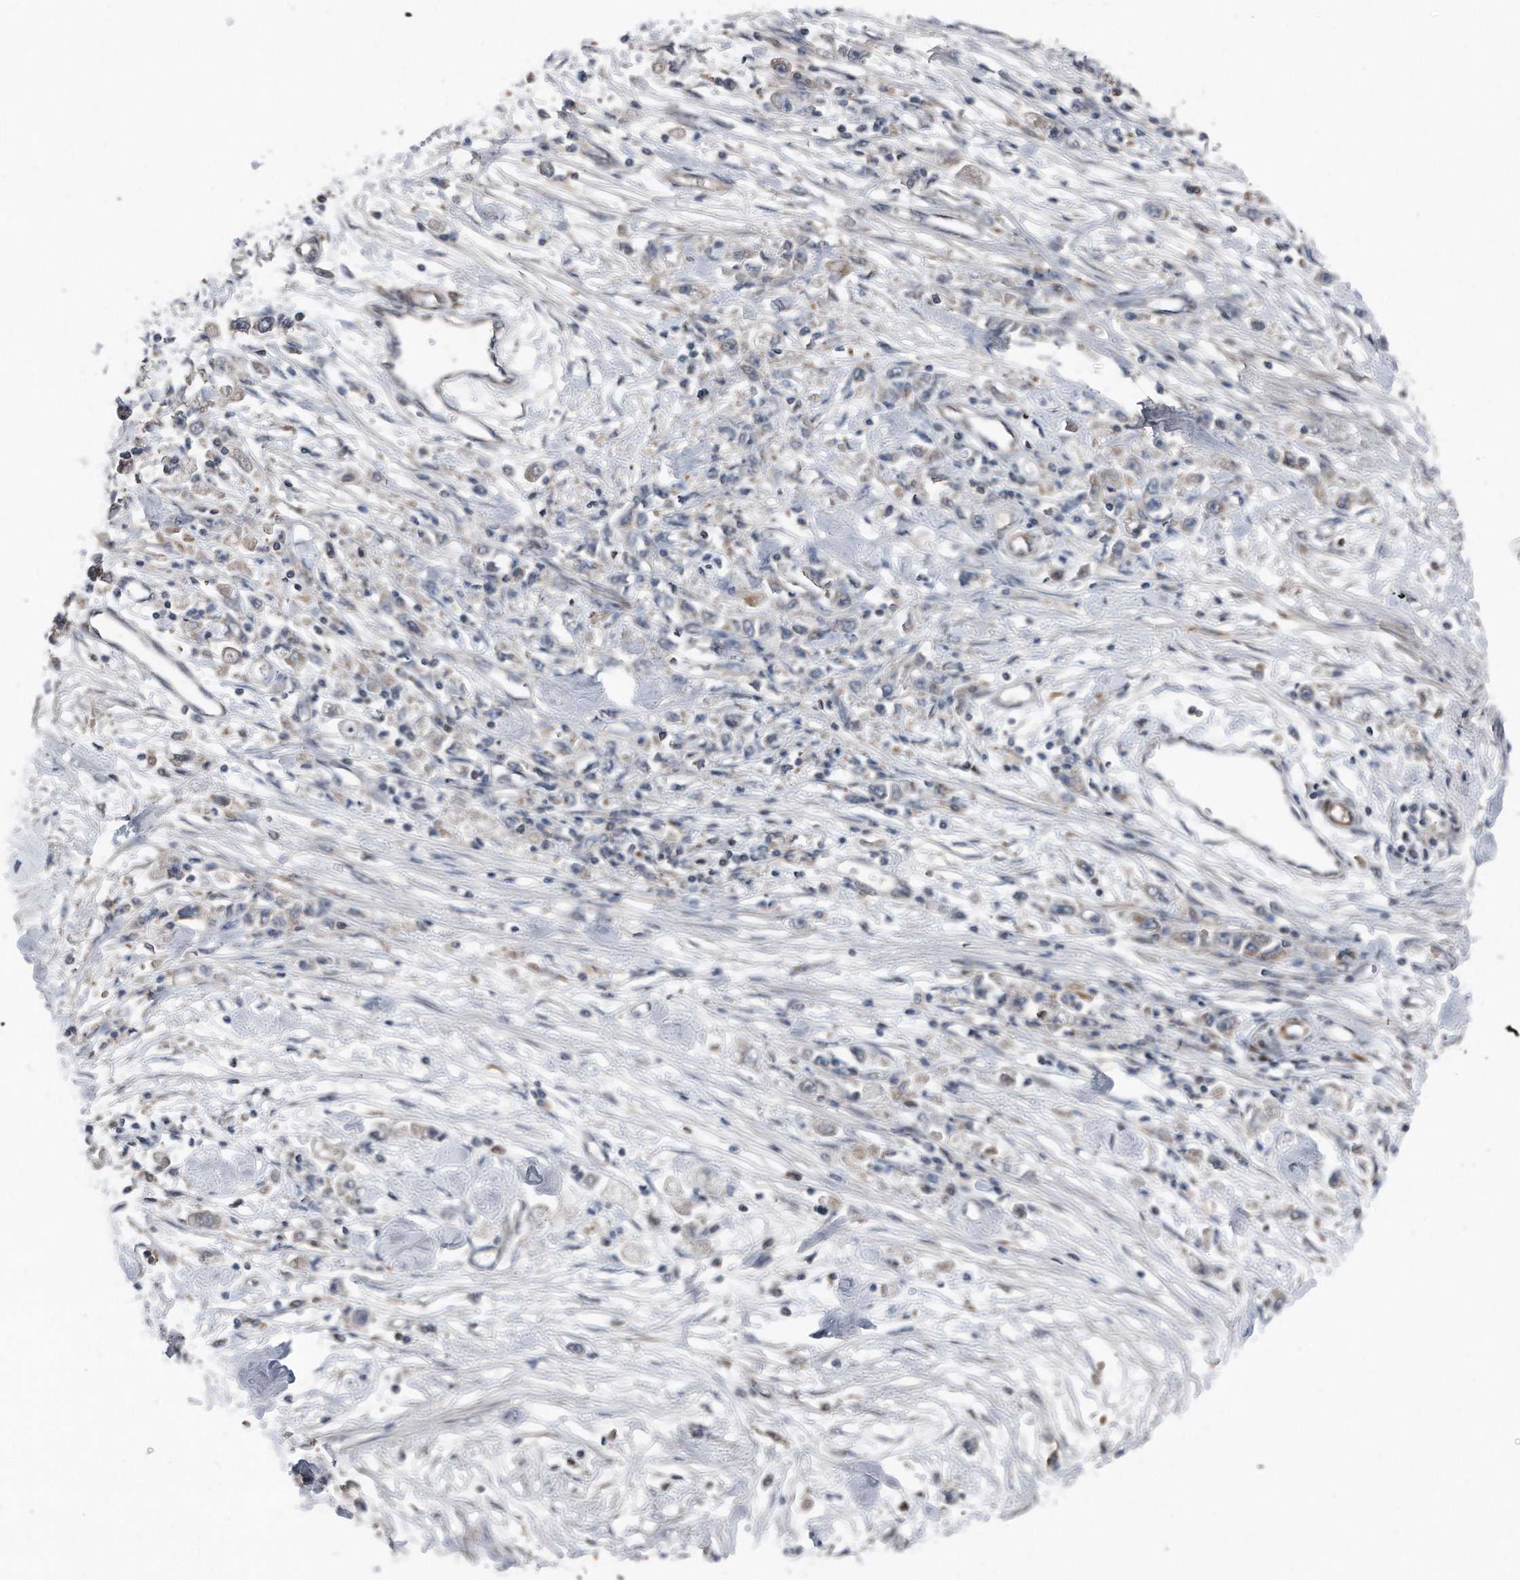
{"staining": {"intensity": "weak", "quantity": "<25%", "location": "cytoplasmic/membranous"}, "tissue": "stomach cancer", "cell_type": "Tumor cells", "image_type": "cancer", "snomed": [{"axis": "morphology", "description": "Adenocarcinoma, NOS"}, {"axis": "topography", "description": "Stomach"}], "caption": "This is an IHC image of stomach cancer. There is no staining in tumor cells.", "gene": "DST", "patient": {"sex": "female", "age": 59}}